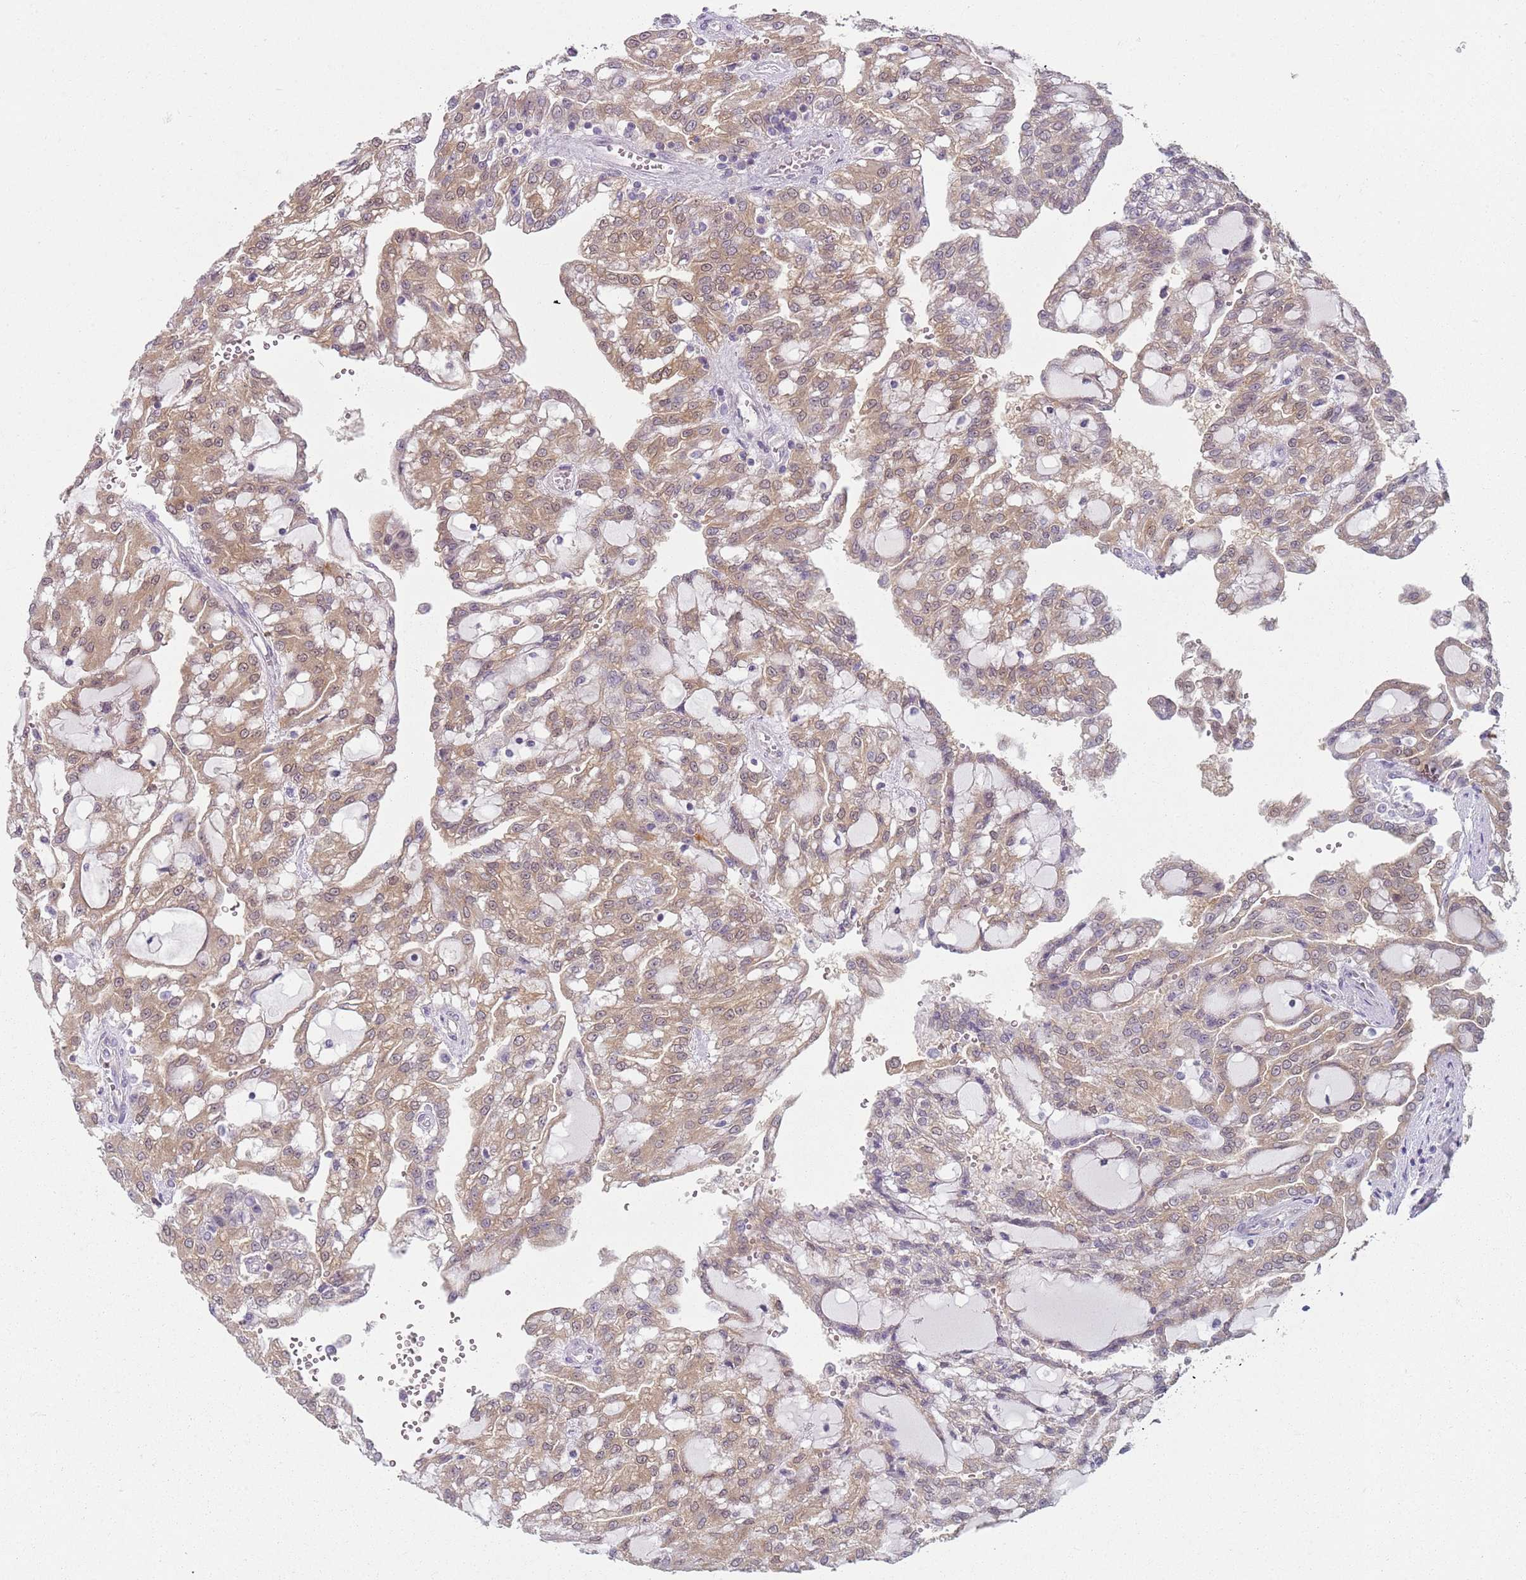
{"staining": {"intensity": "moderate", "quantity": ">75%", "location": "cytoplasmic/membranous"}, "tissue": "renal cancer", "cell_type": "Tumor cells", "image_type": "cancer", "snomed": [{"axis": "morphology", "description": "Adenocarcinoma, NOS"}, {"axis": "topography", "description": "Kidney"}], "caption": "The photomicrograph reveals immunohistochemical staining of renal cancer (adenocarcinoma). There is moderate cytoplasmic/membranous expression is appreciated in about >75% of tumor cells. (Brightfield microscopy of DAB IHC at high magnification).", "gene": "SLC26A6", "patient": {"sex": "male", "age": 63}}